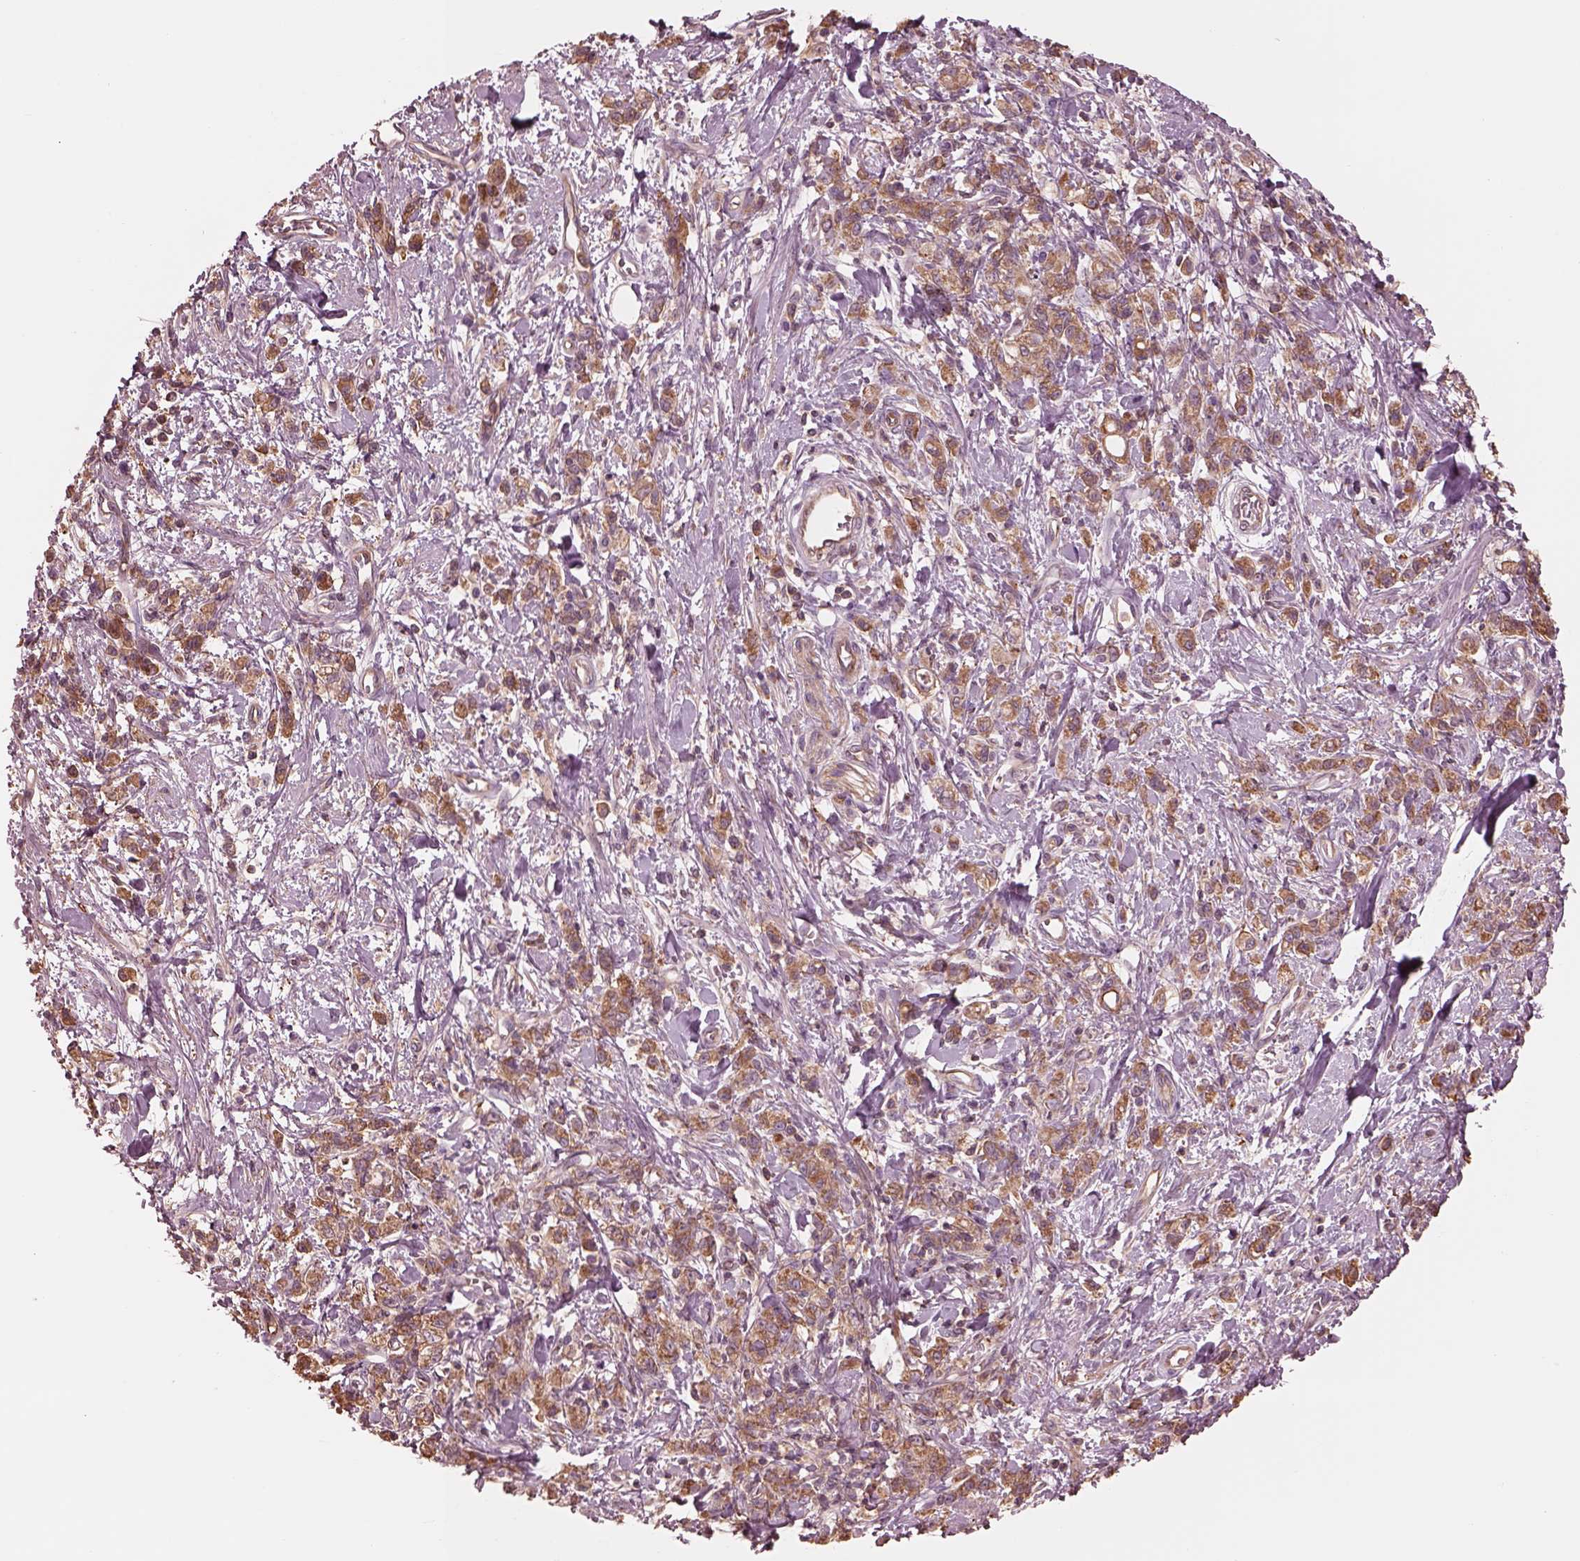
{"staining": {"intensity": "strong", "quantity": ">75%", "location": "cytoplasmic/membranous"}, "tissue": "stomach cancer", "cell_type": "Tumor cells", "image_type": "cancer", "snomed": [{"axis": "morphology", "description": "Adenocarcinoma, NOS"}, {"axis": "topography", "description": "Stomach"}], "caption": "This is a photomicrograph of IHC staining of stomach adenocarcinoma, which shows strong staining in the cytoplasmic/membranous of tumor cells.", "gene": "STK33", "patient": {"sex": "male", "age": 77}}